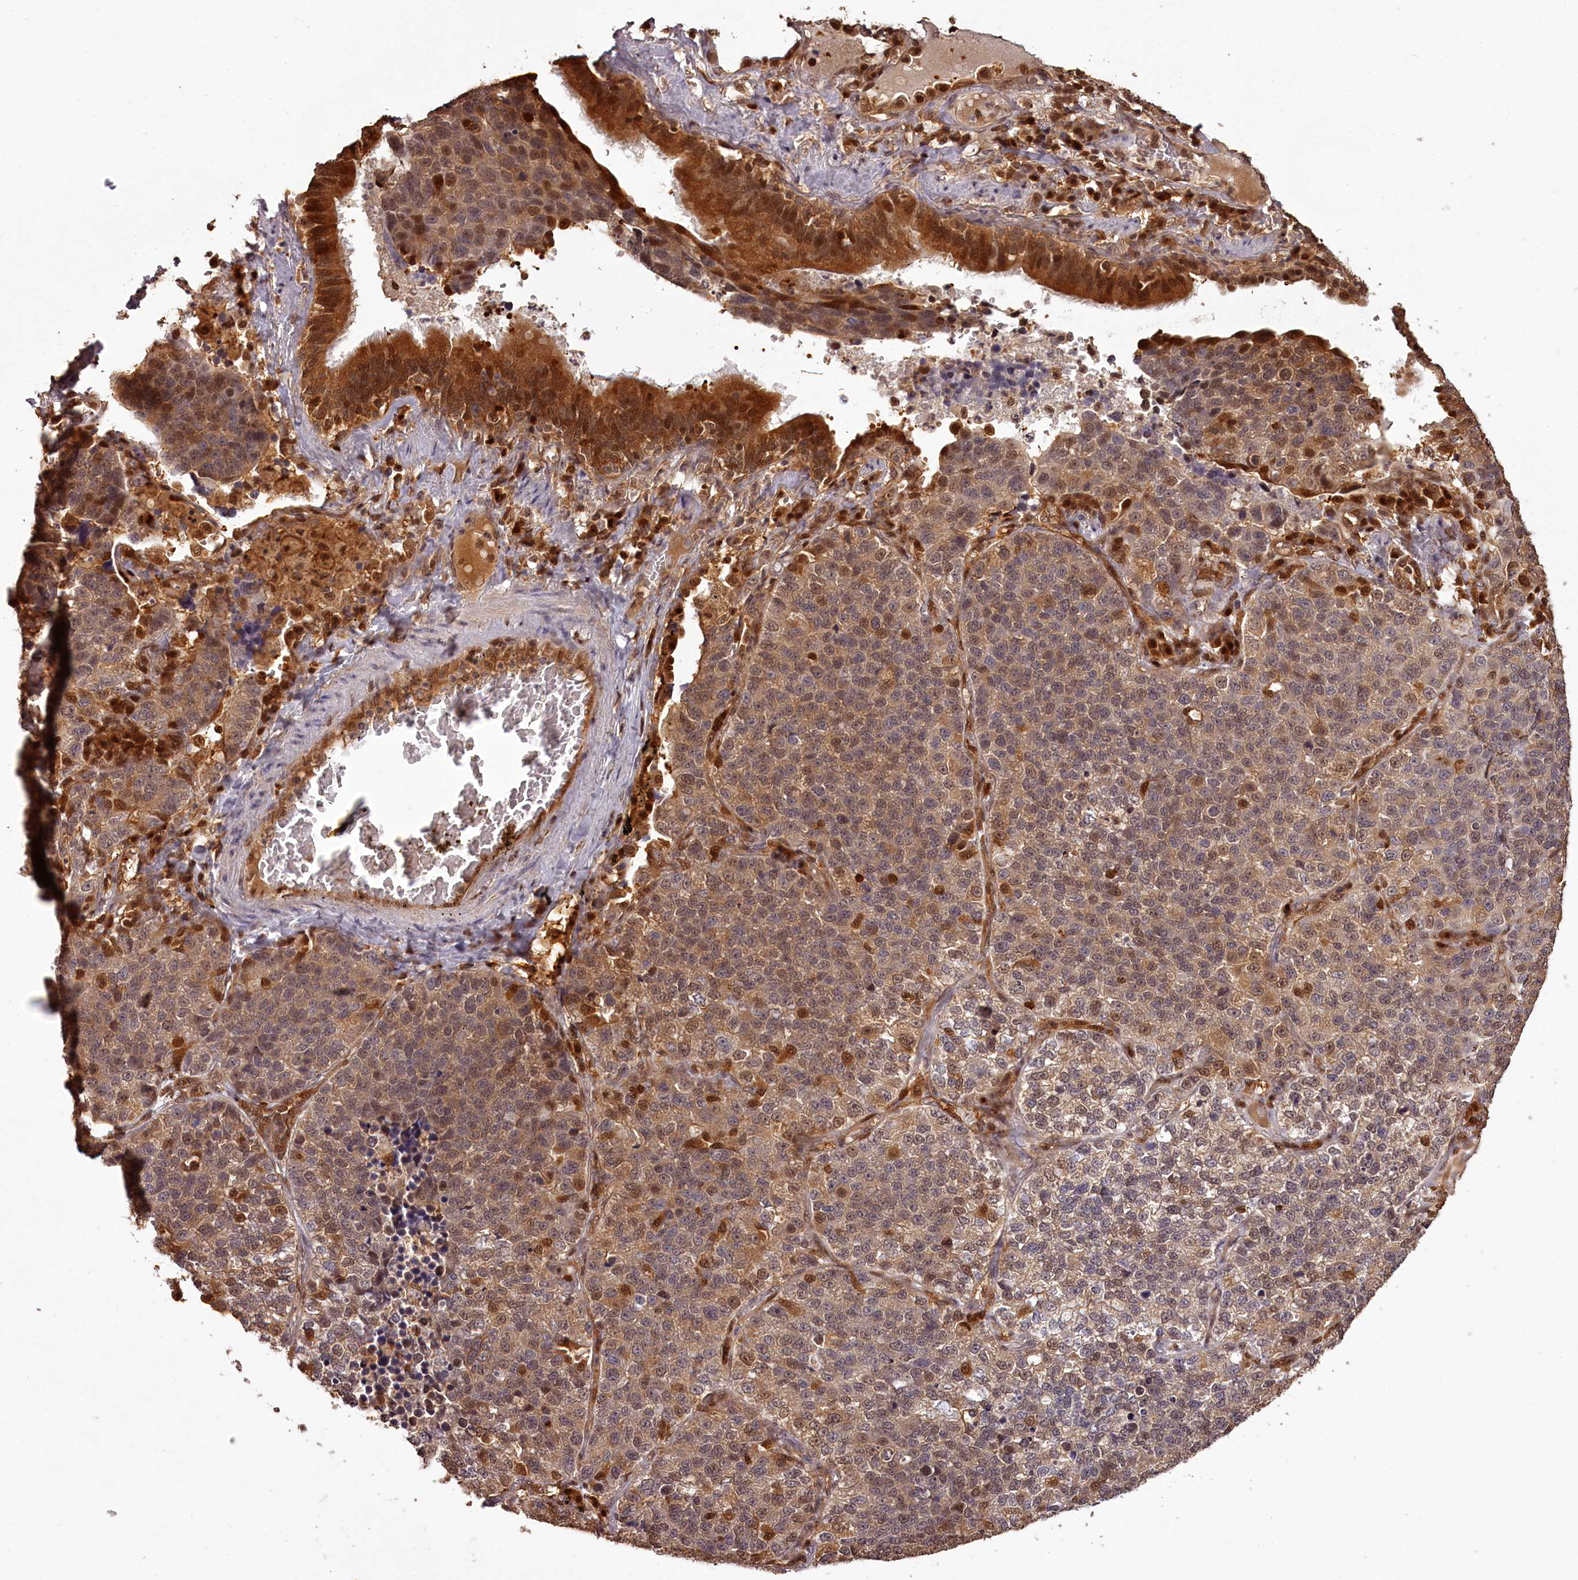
{"staining": {"intensity": "moderate", "quantity": ">75%", "location": "cytoplasmic/membranous,nuclear"}, "tissue": "lung cancer", "cell_type": "Tumor cells", "image_type": "cancer", "snomed": [{"axis": "morphology", "description": "Adenocarcinoma, NOS"}, {"axis": "topography", "description": "Lung"}], "caption": "Lung adenocarcinoma was stained to show a protein in brown. There is medium levels of moderate cytoplasmic/membranous and nuclear staining in about >75% of tumor cells.", "gene": "NPRL2", "patient": {"sex": "male", "age": 49}}